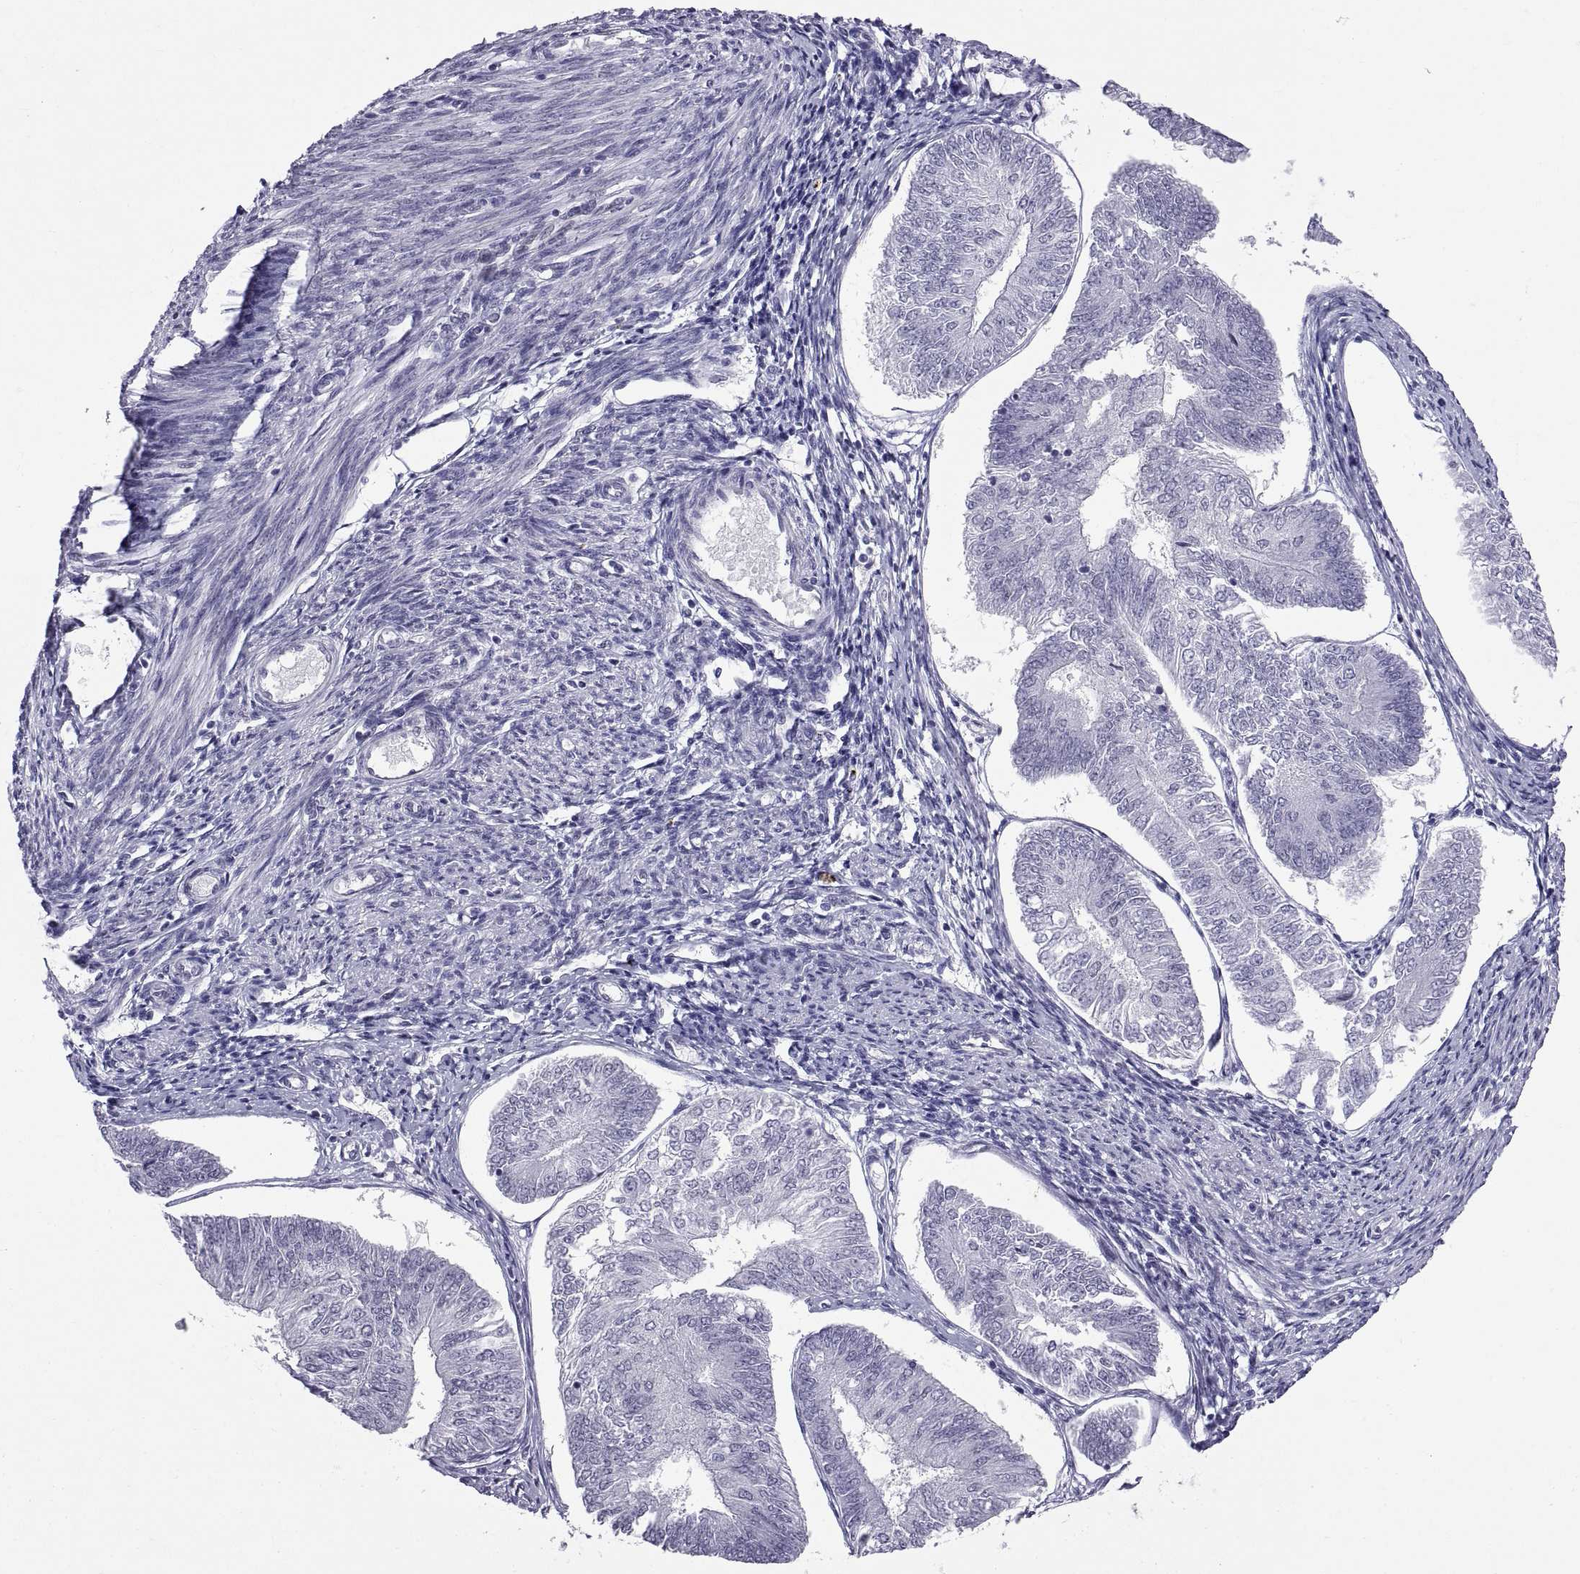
{"staining": {"intensity": "negative", "quantity": "none", "location": "none"}, "tissue": "endometrial cancer", "cell_type": "Tumor cells", "image_type": "cancer", "snomed": [{"axis": "morphology", "description": "Adenocarcinoma, NOS"}, {"axis": "topography", "description": "Endometrium"}], "caption": "Tumor cells show no significant staining in adenocarcinoma (endometrial). Brightfield microscopy of IHC stained with DAB (brown) and hematoxylin (blue), captured at high magnification.", "gene": "KRT77", "patient": {"sex": "female", "age": 58}}